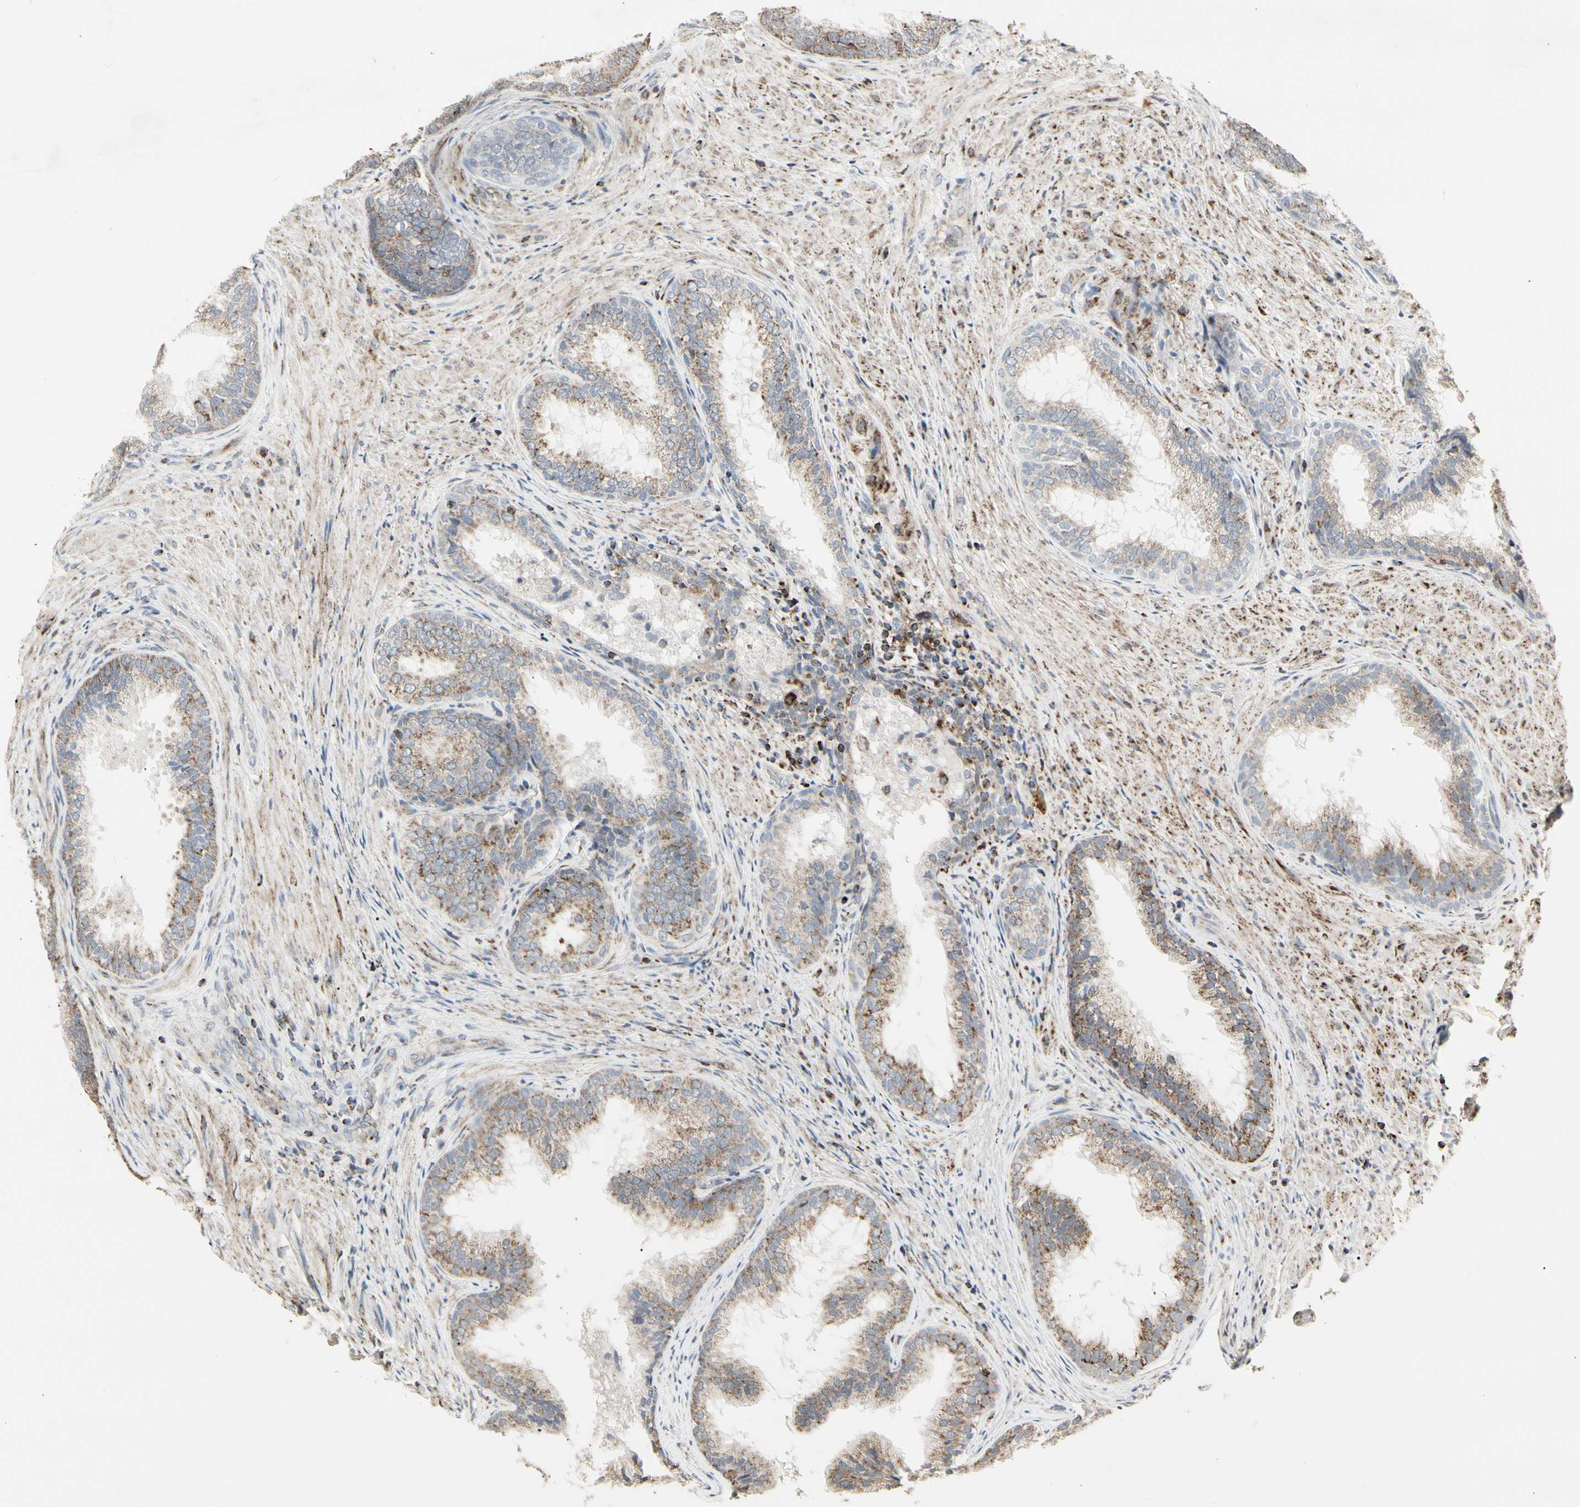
{"staining": {"intensity": "moderate", "quantity": "25%-75%", "location": "cytoplasmic/membranous,nuclear"}, "tissue": "prostate", "cell_type": "Glandular cells", "image_type": "normal", "snomed": [{"axis": "morphology", "description": "Normal tissue, NOS"}, {"axis": "topography", "description": "Prostate"}], "caption": "IHC staining of unremarkable prostate, which exhibits medium levels of moderate cytoplasmic/membranous,nuclear positivity in about 25%-75% of glandular cells indicating moderate cytoplasmic/membranous,nuclear protein positivity. The staining was performed using DAB (3,3'-diaminobenzidine) (brown) for protein detection and nuclei were counterstained in hematoxylin (blue).", "gene": "TMEM176A", "patient": {"sex": "male", "age": 76}}